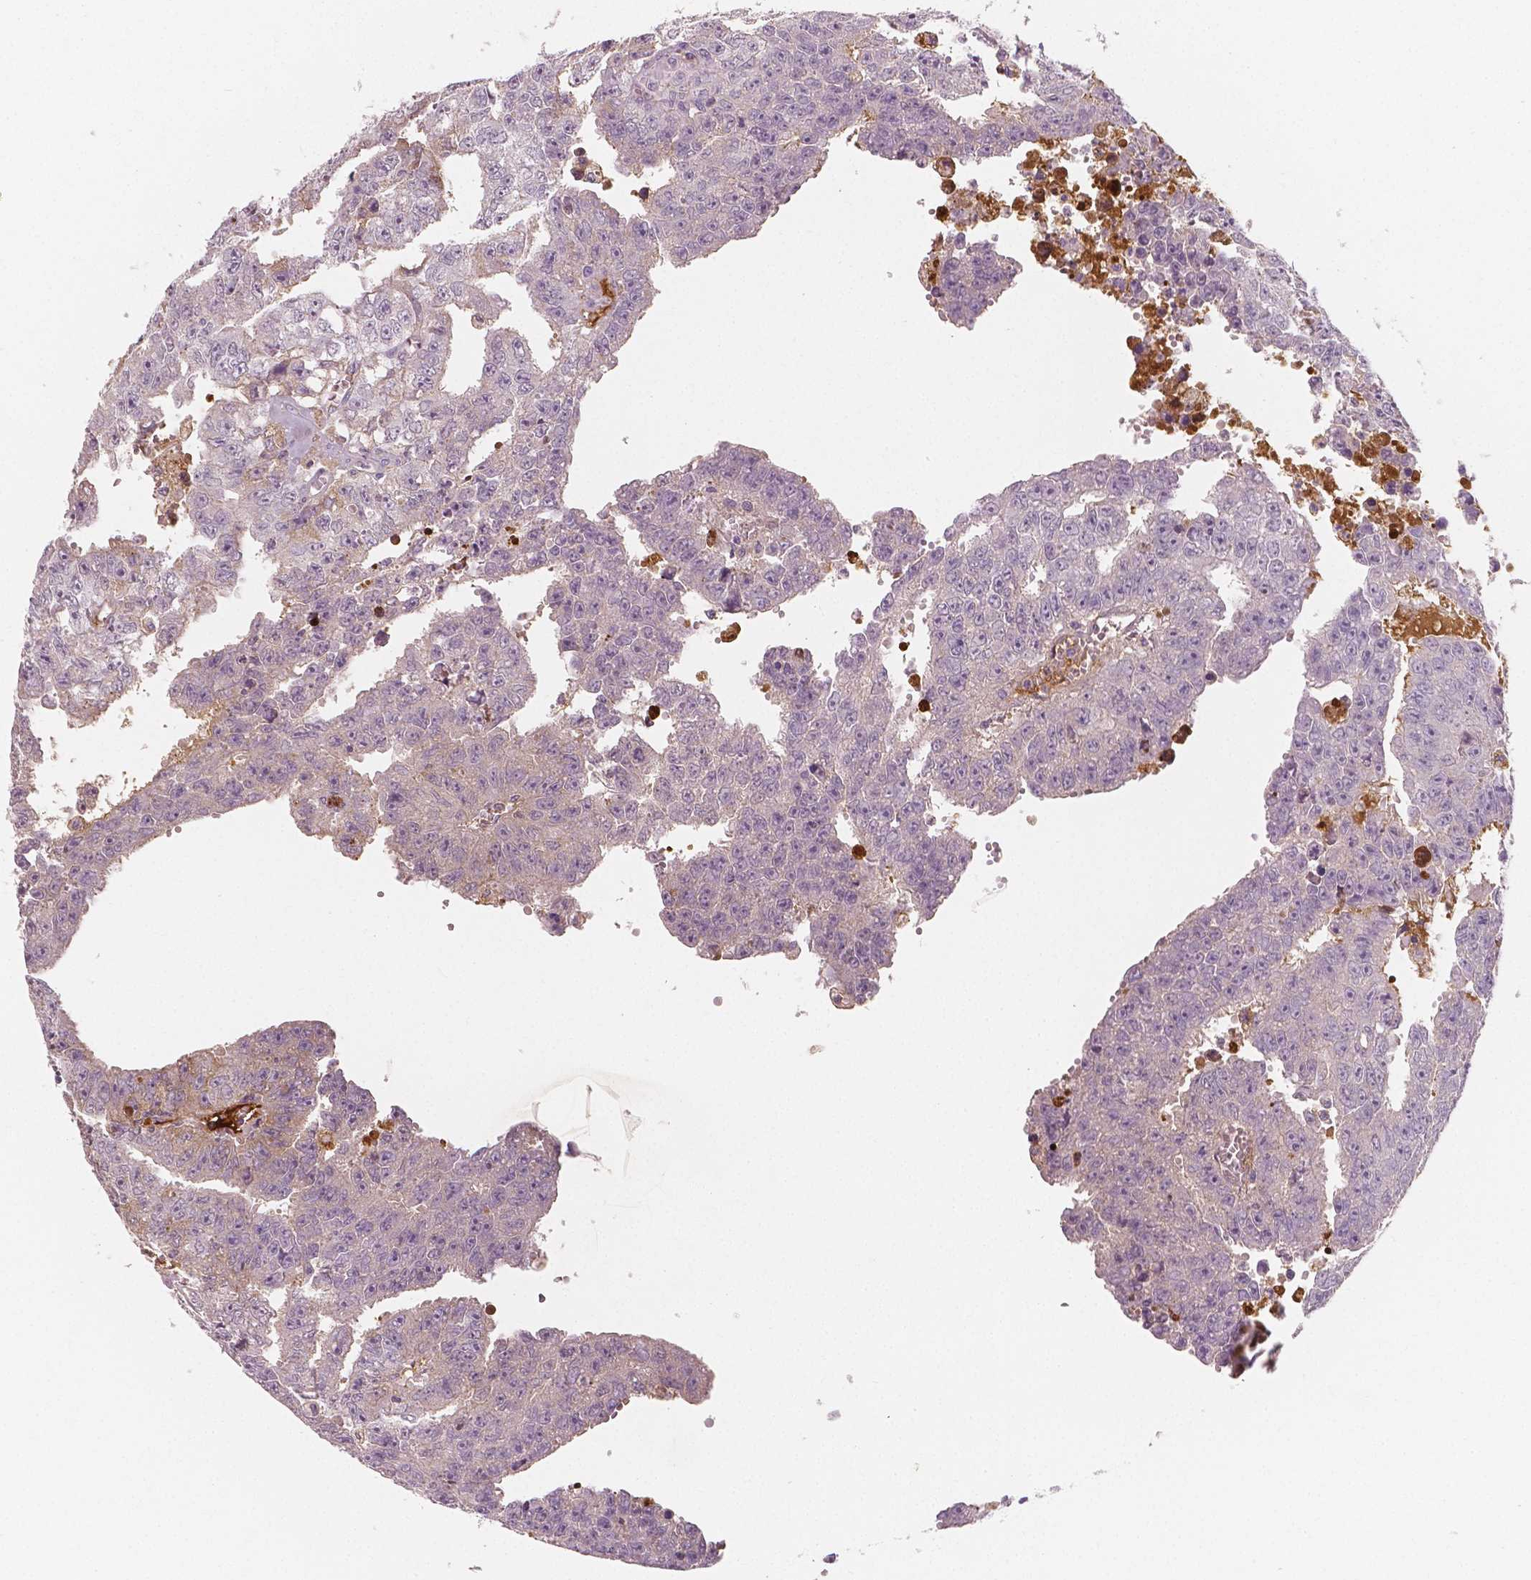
{"staining": {"intensity": "negative", "quantity": "none", "location": "none"}, "tissue": "testis cancer", "cell_type": "Tumor cells", "image_type": "cancer", "snomed": [{"axis": "morphology", "description": "Carcinoma, Embryonal, NOS"}, {"axis": "morphology", "description": "Teratoma, malignant, NOS"}, {"axis": "topography", "description": "Testis"}], "caption": "Immunohistochemical staining of embryonal carcinoma (testis) exhibits no significant staining in tumor cells.", "gene": "APOA4", "patient": {"sex": "male", "age": 24}}